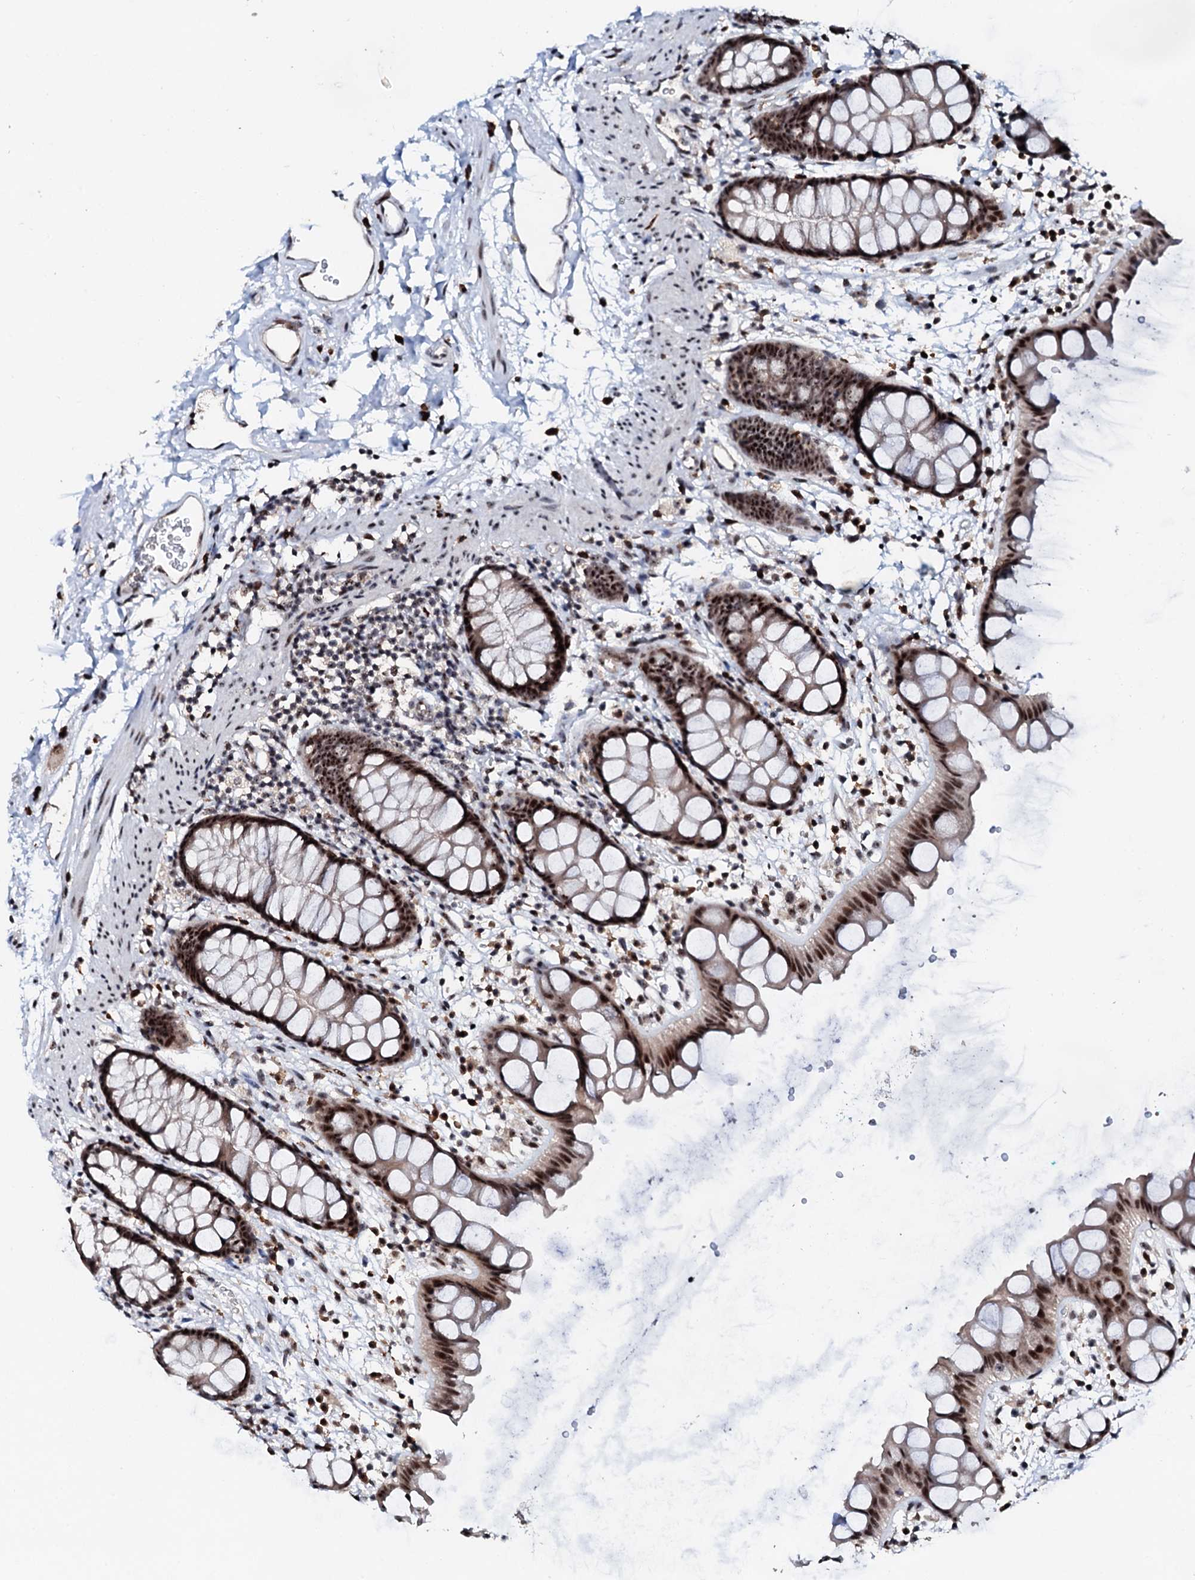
{"staining": {"intensity": "strong", "quantity": ">75%", "location": "nuclear"}, "tissue": "rectum", "cell_type": "Glandular cells", "image_type": "normal", "snomed": [{"axis": "morphology", "description": "Normal tissue, NOS"}, {"axis": "topography", "description": "Rectum"}], "caption": "There is high levels of strong nuclear positivity in glandular cells of benign rectum, as demonstrated by immunohistochemical staining (brown color).", "gene": "NEUROG3", "patient": {"sex": "female", "age": 65}}